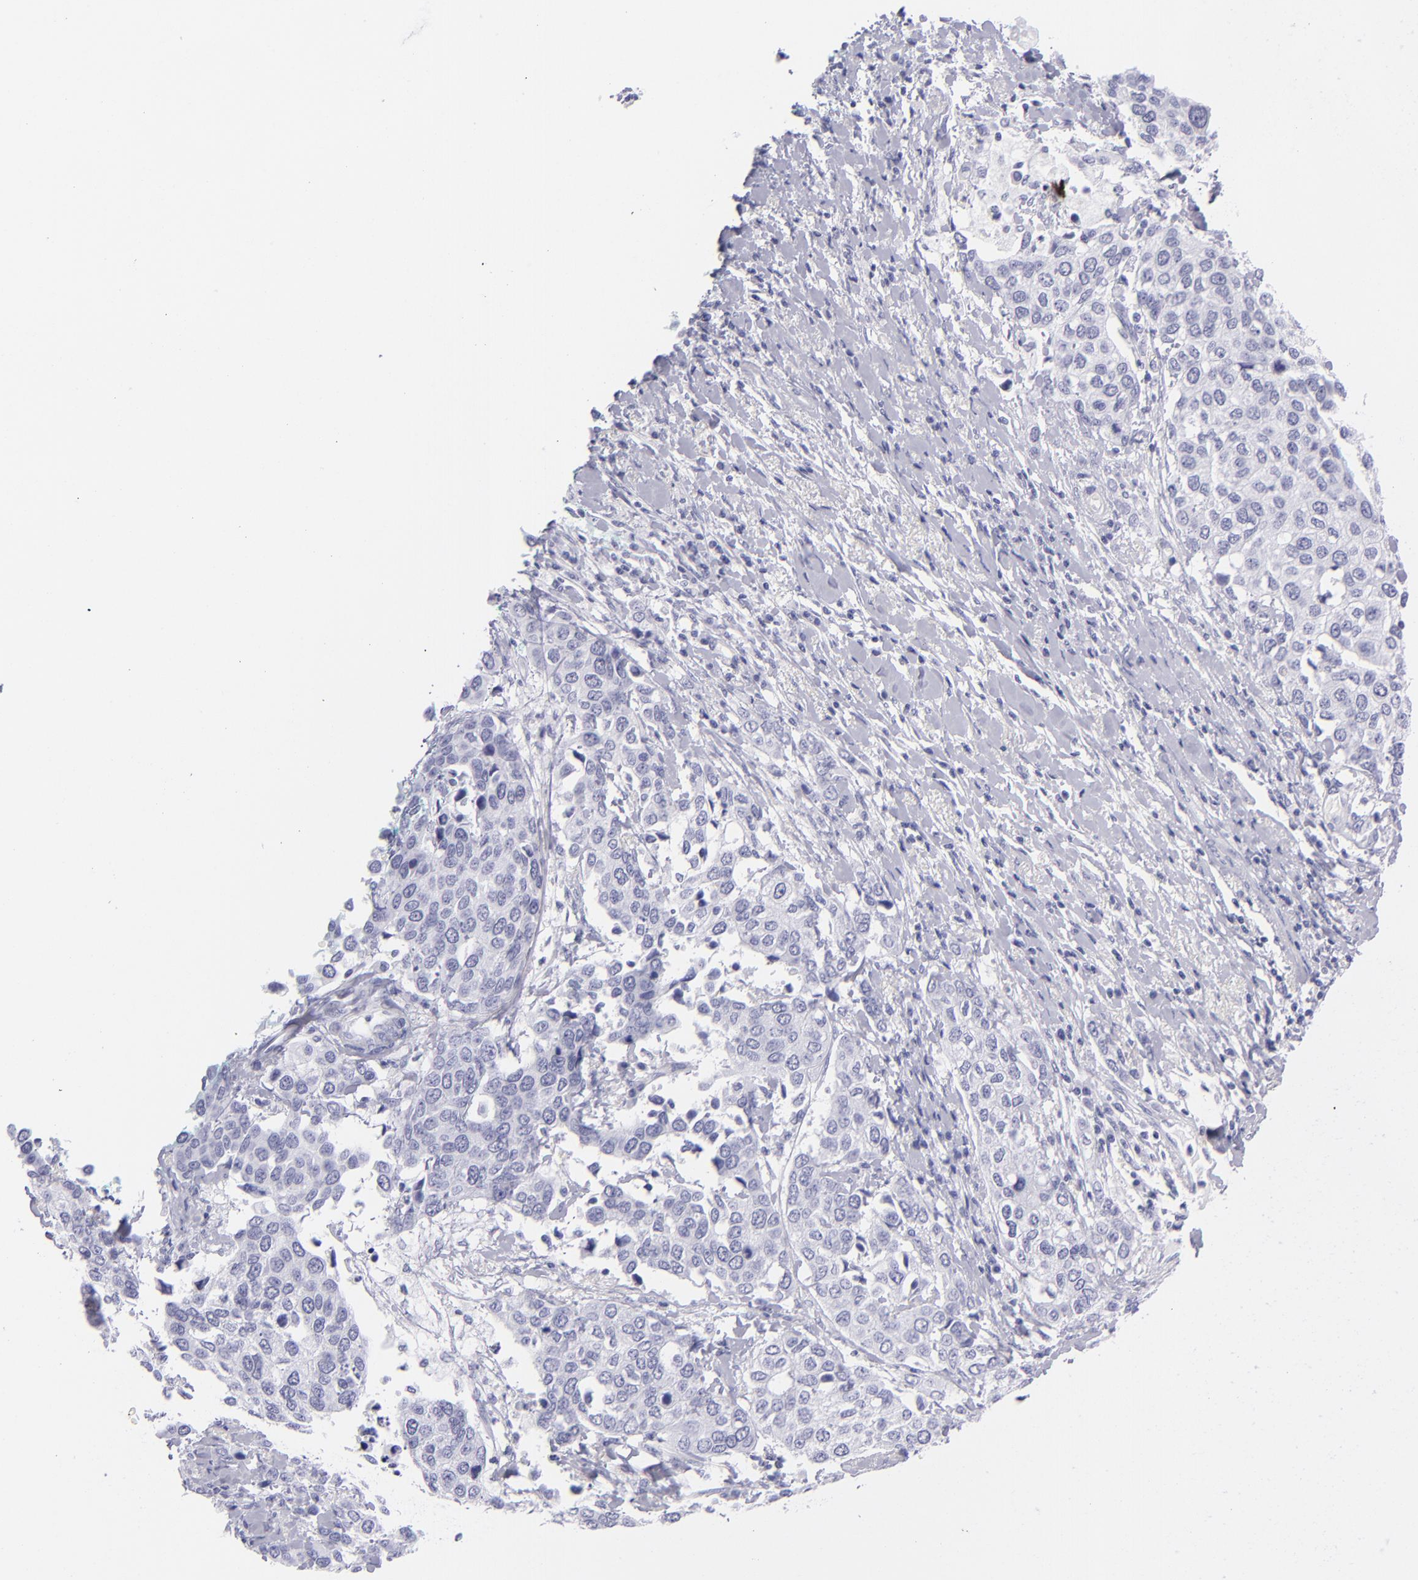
{"staining": {"intensity": "negative", "quantity": "none", "location": "none"}, "tissue": "cervical cancer", "cell_type": "Tumor cells", "image_type": "cancer", "snomed": [{"axis": "morphology", "description": "Squamous cell carcinoma, NOS"}, {"axis": "topography", "description": "Cervix"}], "caption": "DAB immunohistochemical staining of human cervical cancer exhibits no significant positivity in tumor cells.", "gene": "PRPH", "patient": {"sex": "female", "age": 54}}